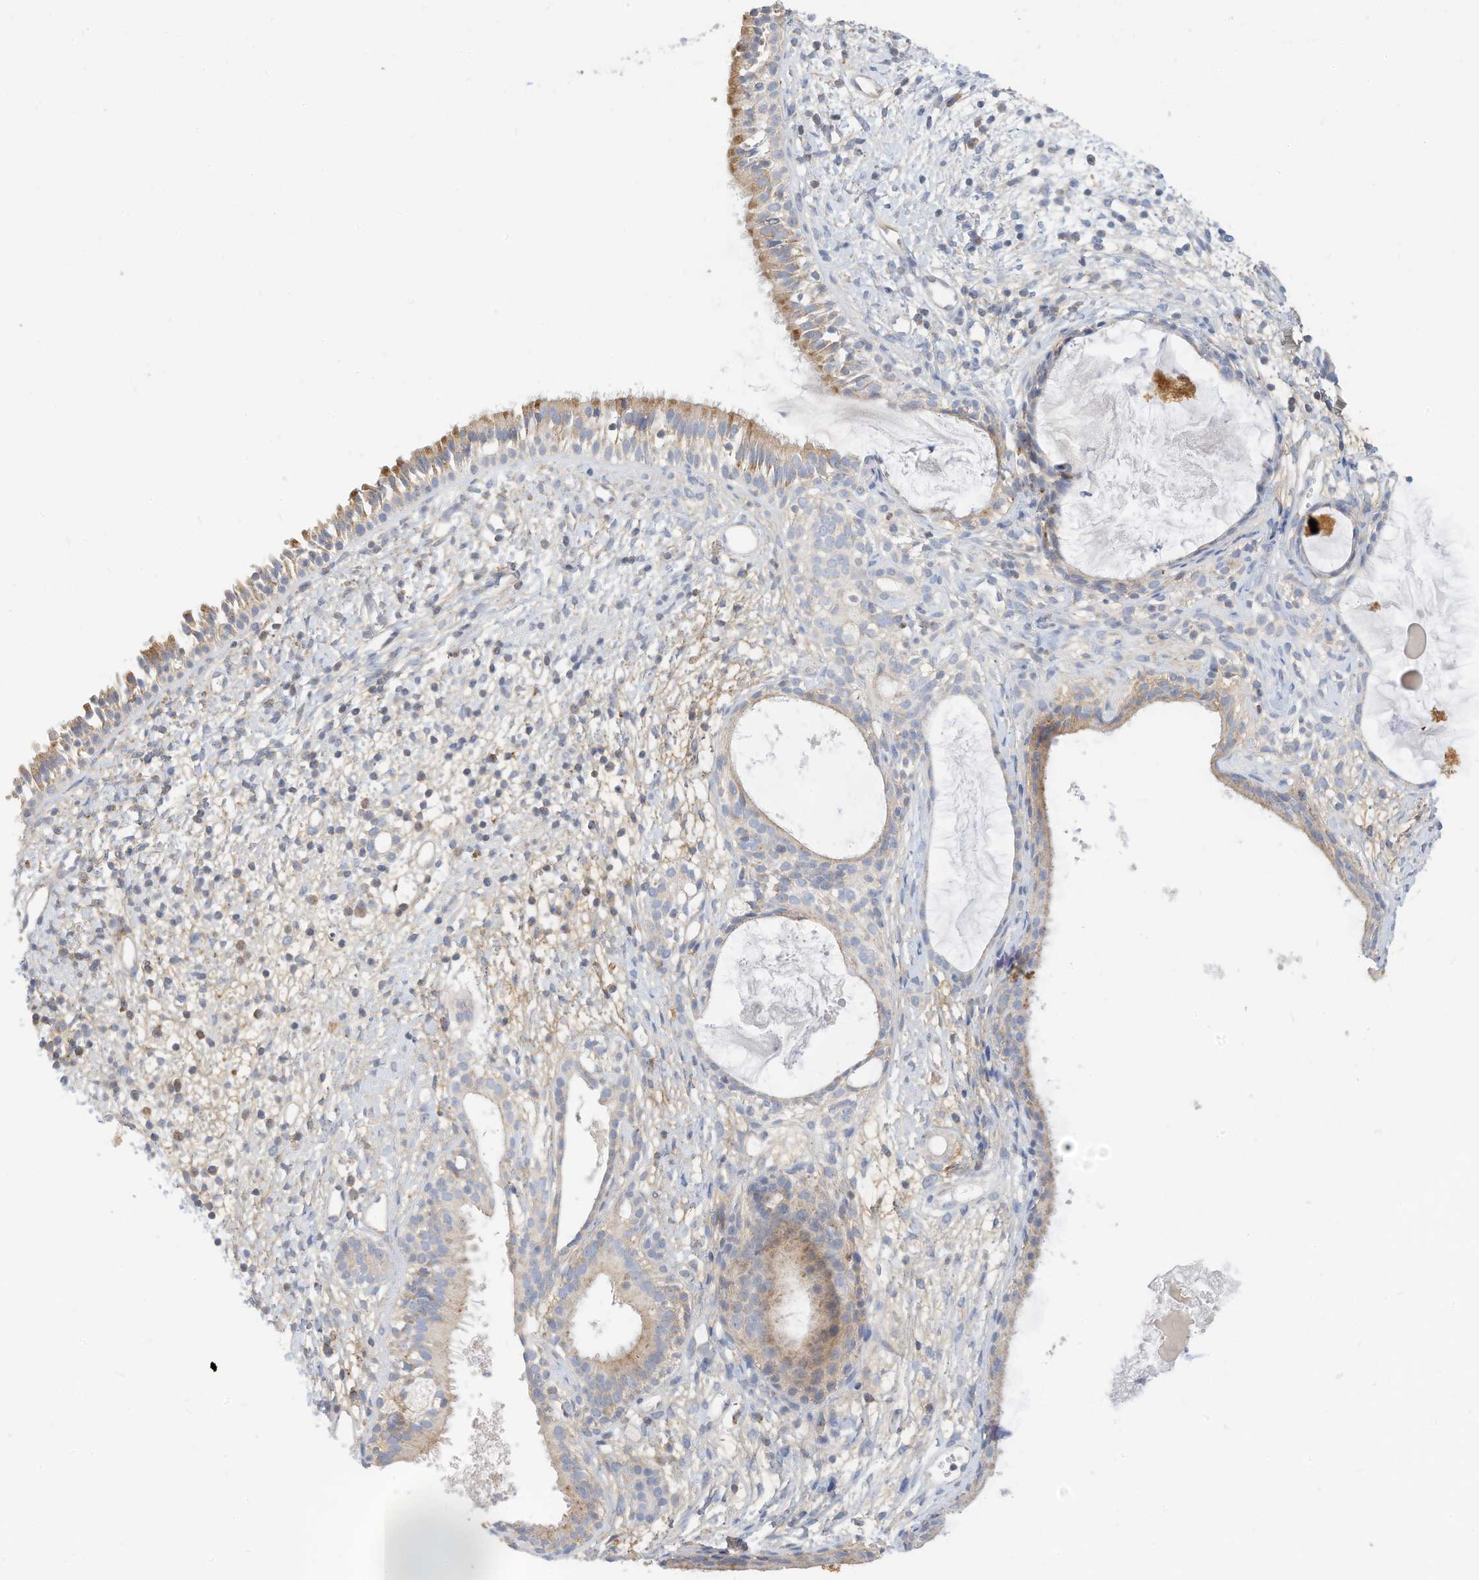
{"staining": {"intensity": "moderate", "quantity": "25%-75%", "location": "cytoplasmic/membranous"}, "tissue": "nasopharynx", "cell_type": "Respiratory epithelial cells", "image_type": "normal", "snomed": [{"axis": "morphology", "description": "Normal tissue, NOS"}, {"axis": "topography", "description": "Nasopharynx"}], "caption": "Respiratory epithelial cells display medium levels of moderate cytoplasmic/membranous expression in about 25%-75% of cells in normal human nasopharynx.", "gene": "RHOH", "patient": {"sex": "male", "age": 22}}